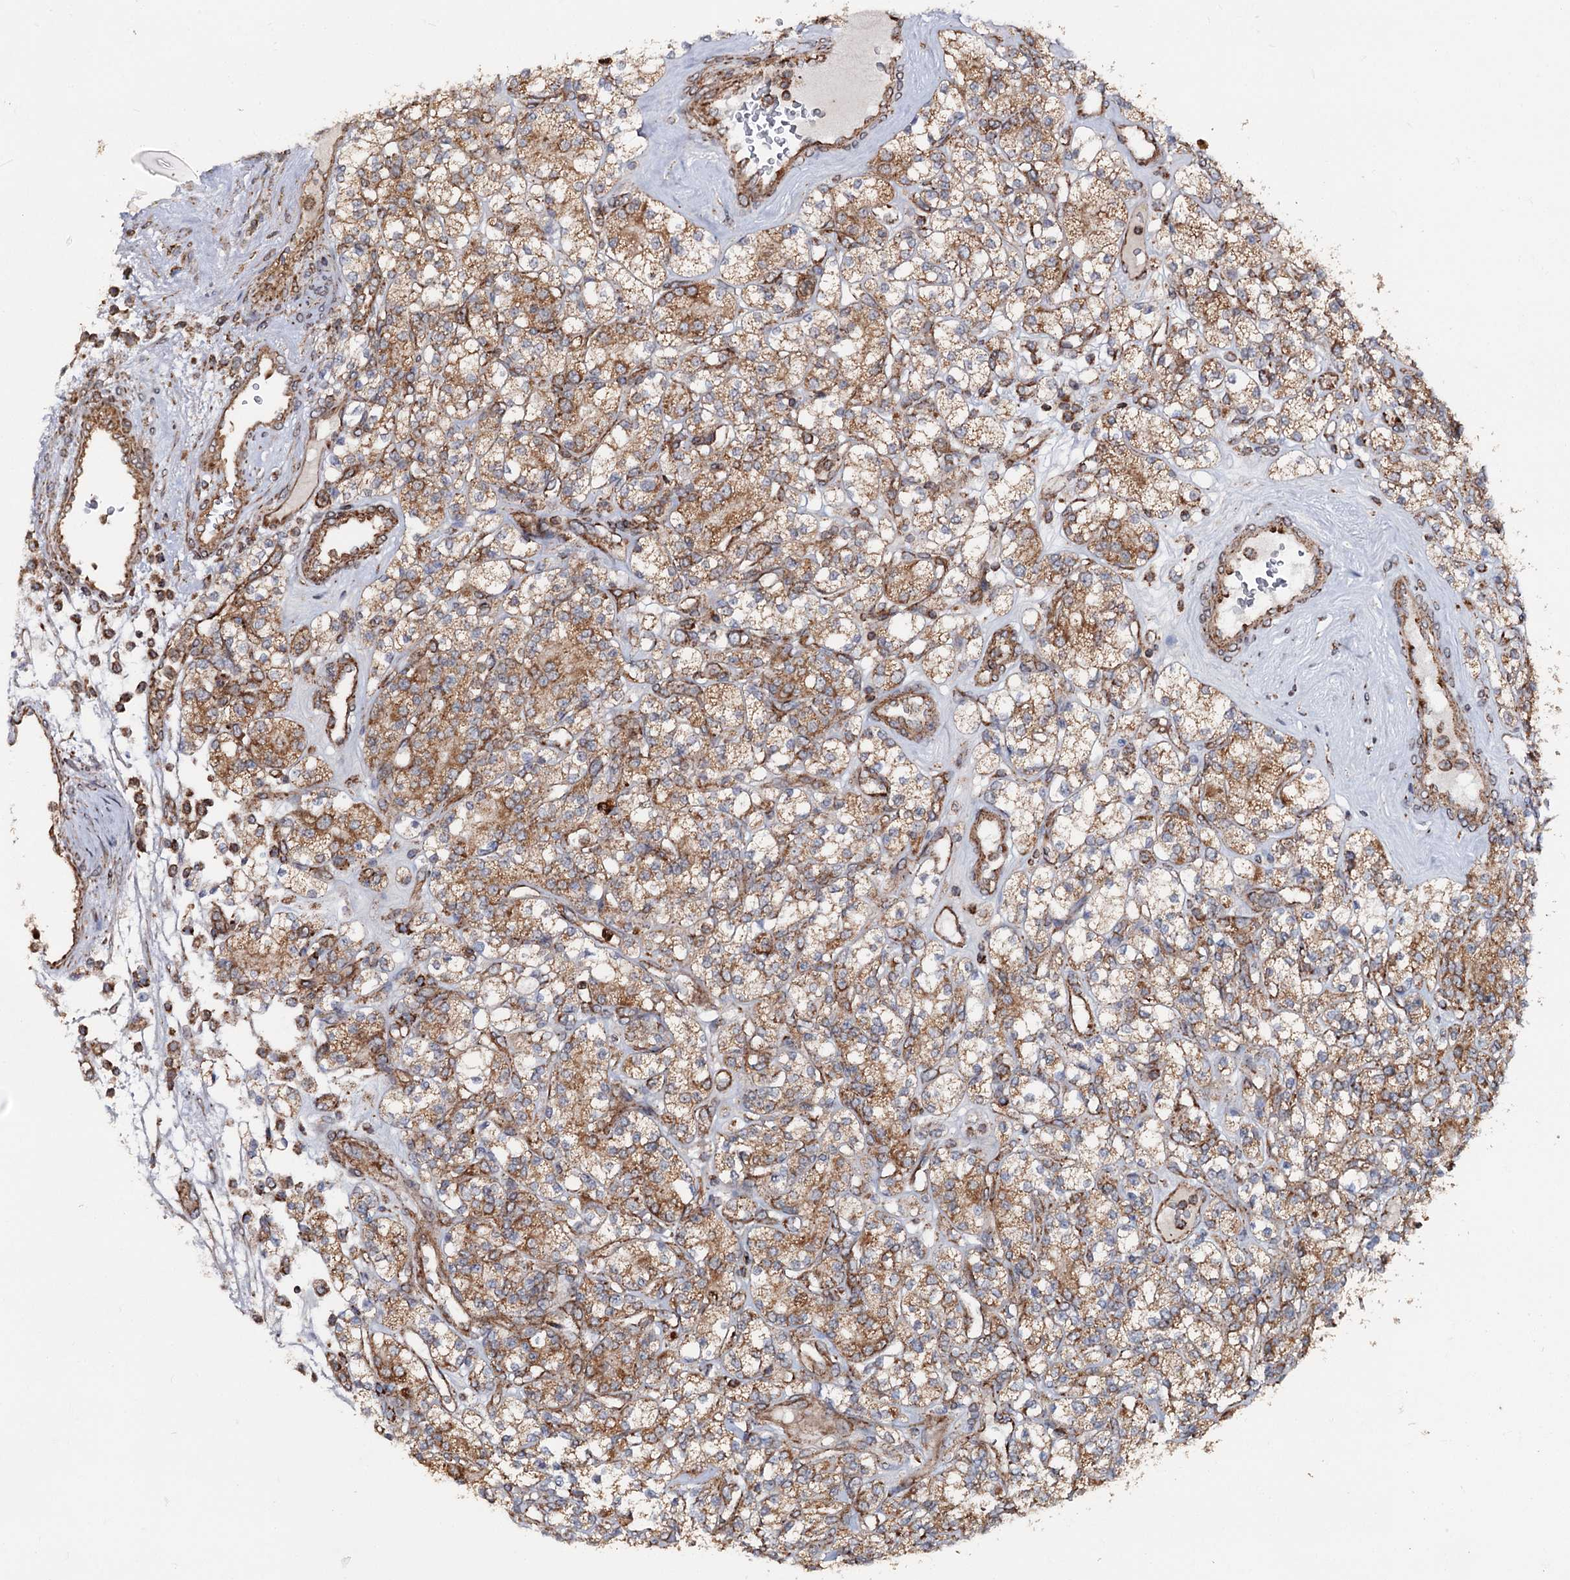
{"staining": {"intensity": "moderate", "quantity": ">75%", "location": "cytoplasmic/membranous"}, "tissue": "renal cancer", "cell_type": "Tumor cells", "image_type": "cancer", "snomed": [{"axis": "morphology", "description": "Adenocarcinoma, NOS"}, {"axis": "topography", "description": "Kidney"}], "caption": "Protein expression analysis of human renal cancer reveals moderate cytoplasmic/membranous staining in approximately >75% of tumor cells.", "gene": "FGFR1OP2", "patient": {"sex": "male", "age": 77}}